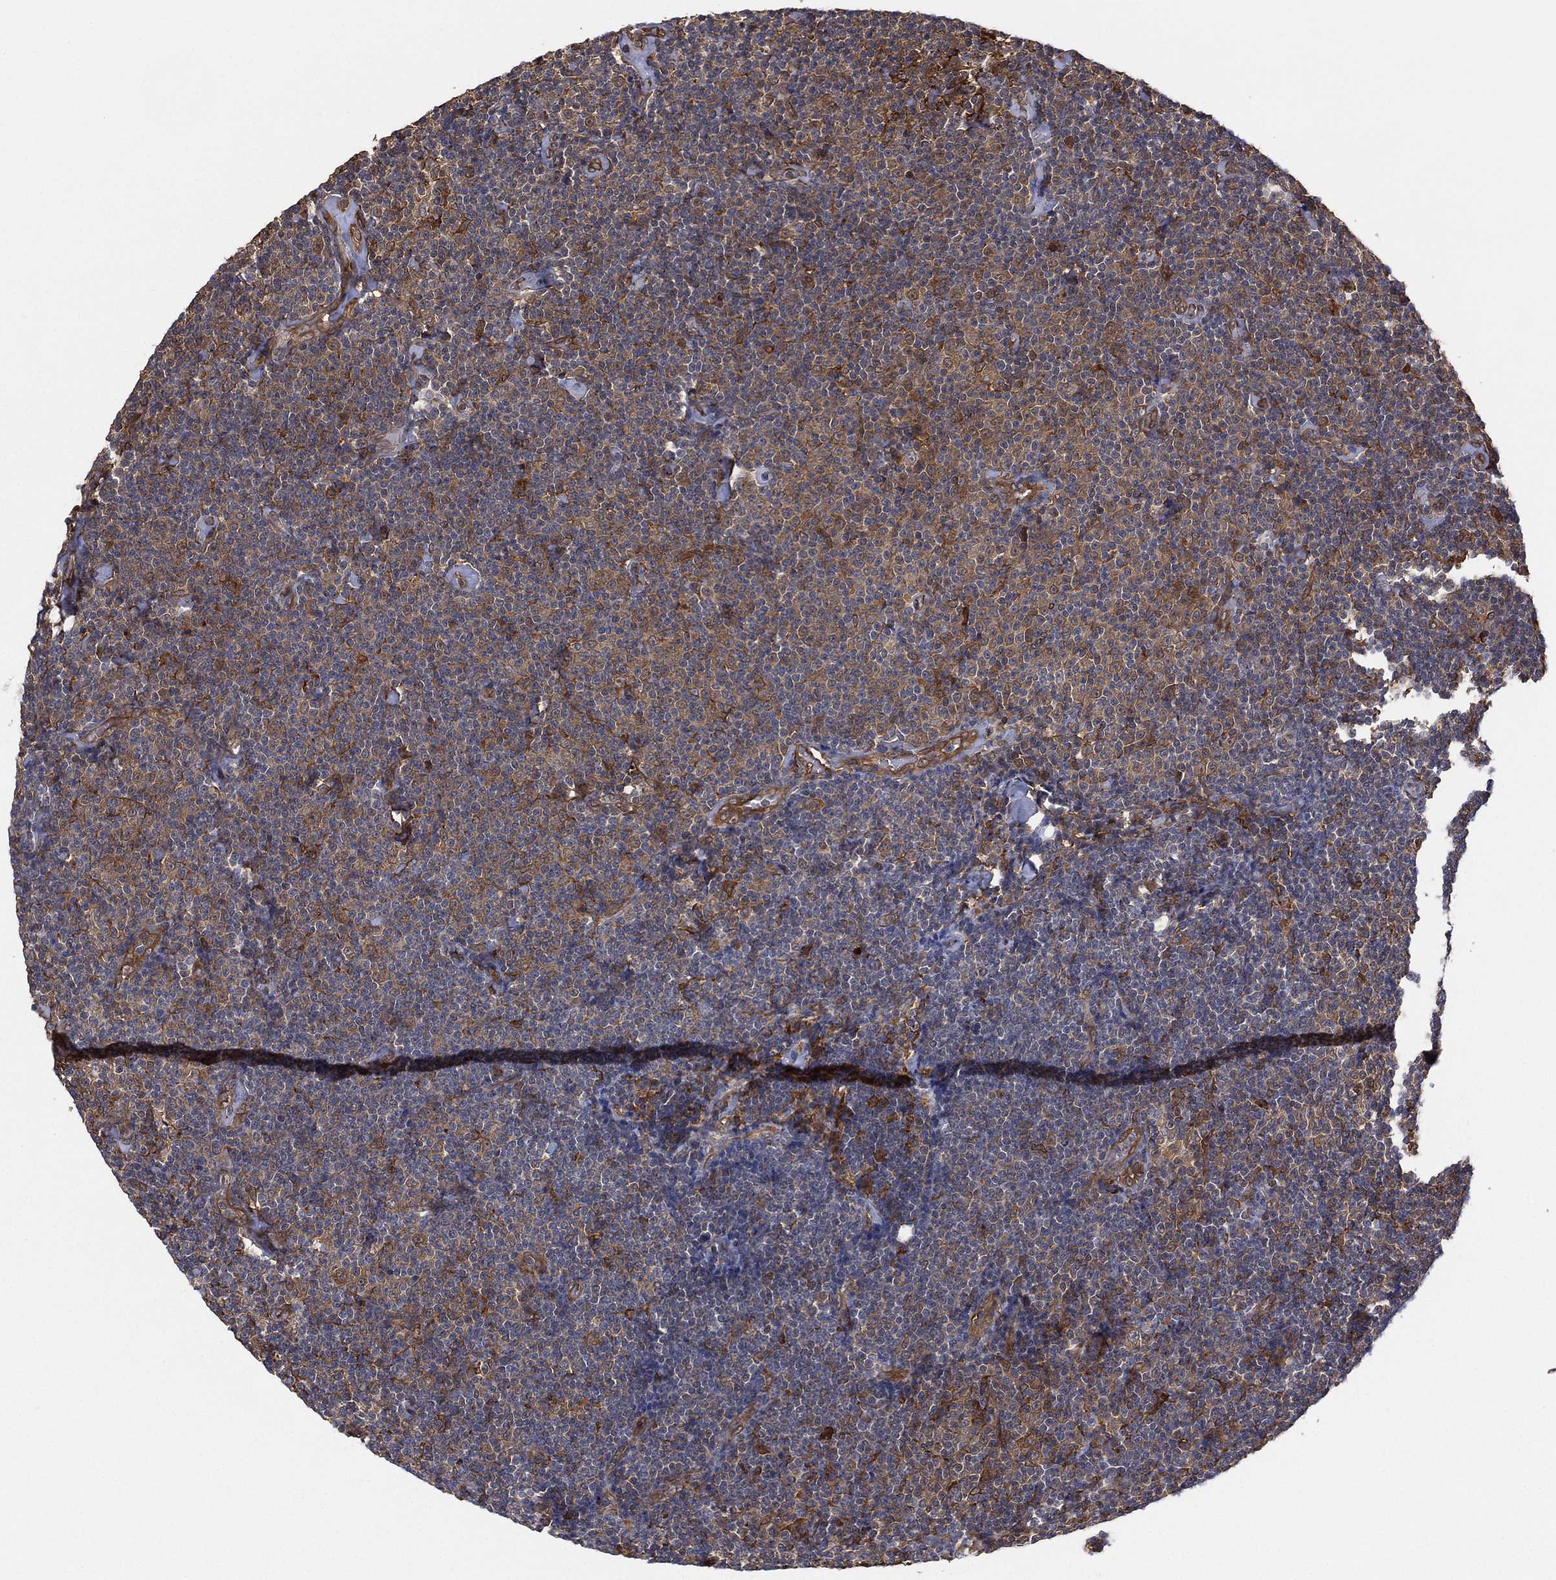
{"staining": {"intensity": "moderate", "quantity": "25%-75%", "location": "cytoplasmic/membranous"}, "tissue": "lymphoma", "cell_type": "Tumor cells", "image_type": "cancer", "snomed": [{"axis": "morphology", "description": "Malignant lymphoma, non-Hodgkin's type, Low grade"}, {"axis": "topography", "description": "Lymph node"}], "caption": "Immunohistochemical staining of human low-grade malignant lymphoma, non-Hodgkin's type demonstrates moderate cytoplasmic/membranous protein positivity in approximately 25%-75% of tumor cells. Nuclei are stained in blue.", "gene": "PSMG4", "patient": {"sex": "male", "age": 81}}